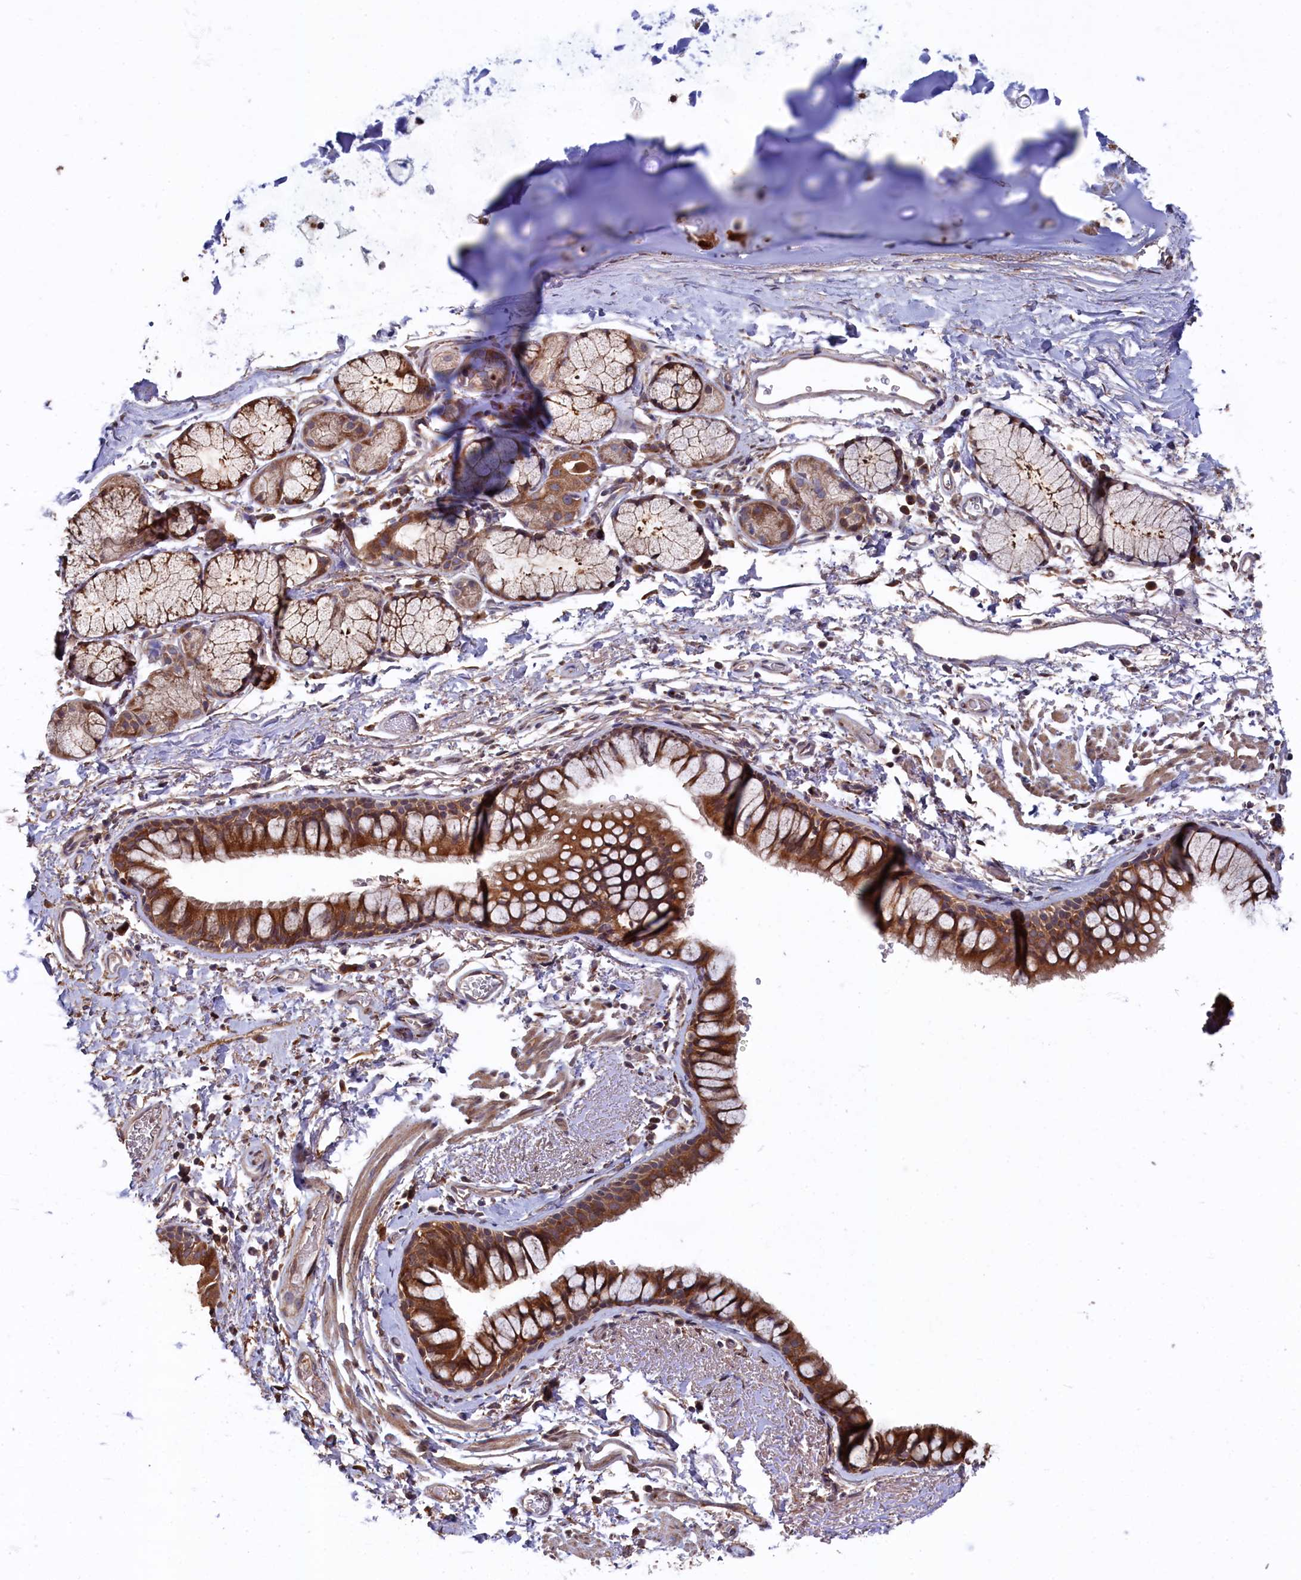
{"staining": {"intensity": "strong", "quantity": ">75%", "location": "cytoplasmic/membranous"}, "tissue": "bronchus", "cell_type": "Respiratory epithelial cells", "image_type": "normal", "snomed": [{"axis": "morphology", "description": "Normal tissue, NOS"}, {"axis": "topography", "description": "Bronchus"}], "caption": "Immunohistochemistry (IHC) of unremarkable human bronchus exhibits high levels of strong cytoplasmic/membranous staining in approximately >75% of respiratory epithelial cells.", "gene": "SLC12A4", "patient": {"sex": "male", "age": 65}}